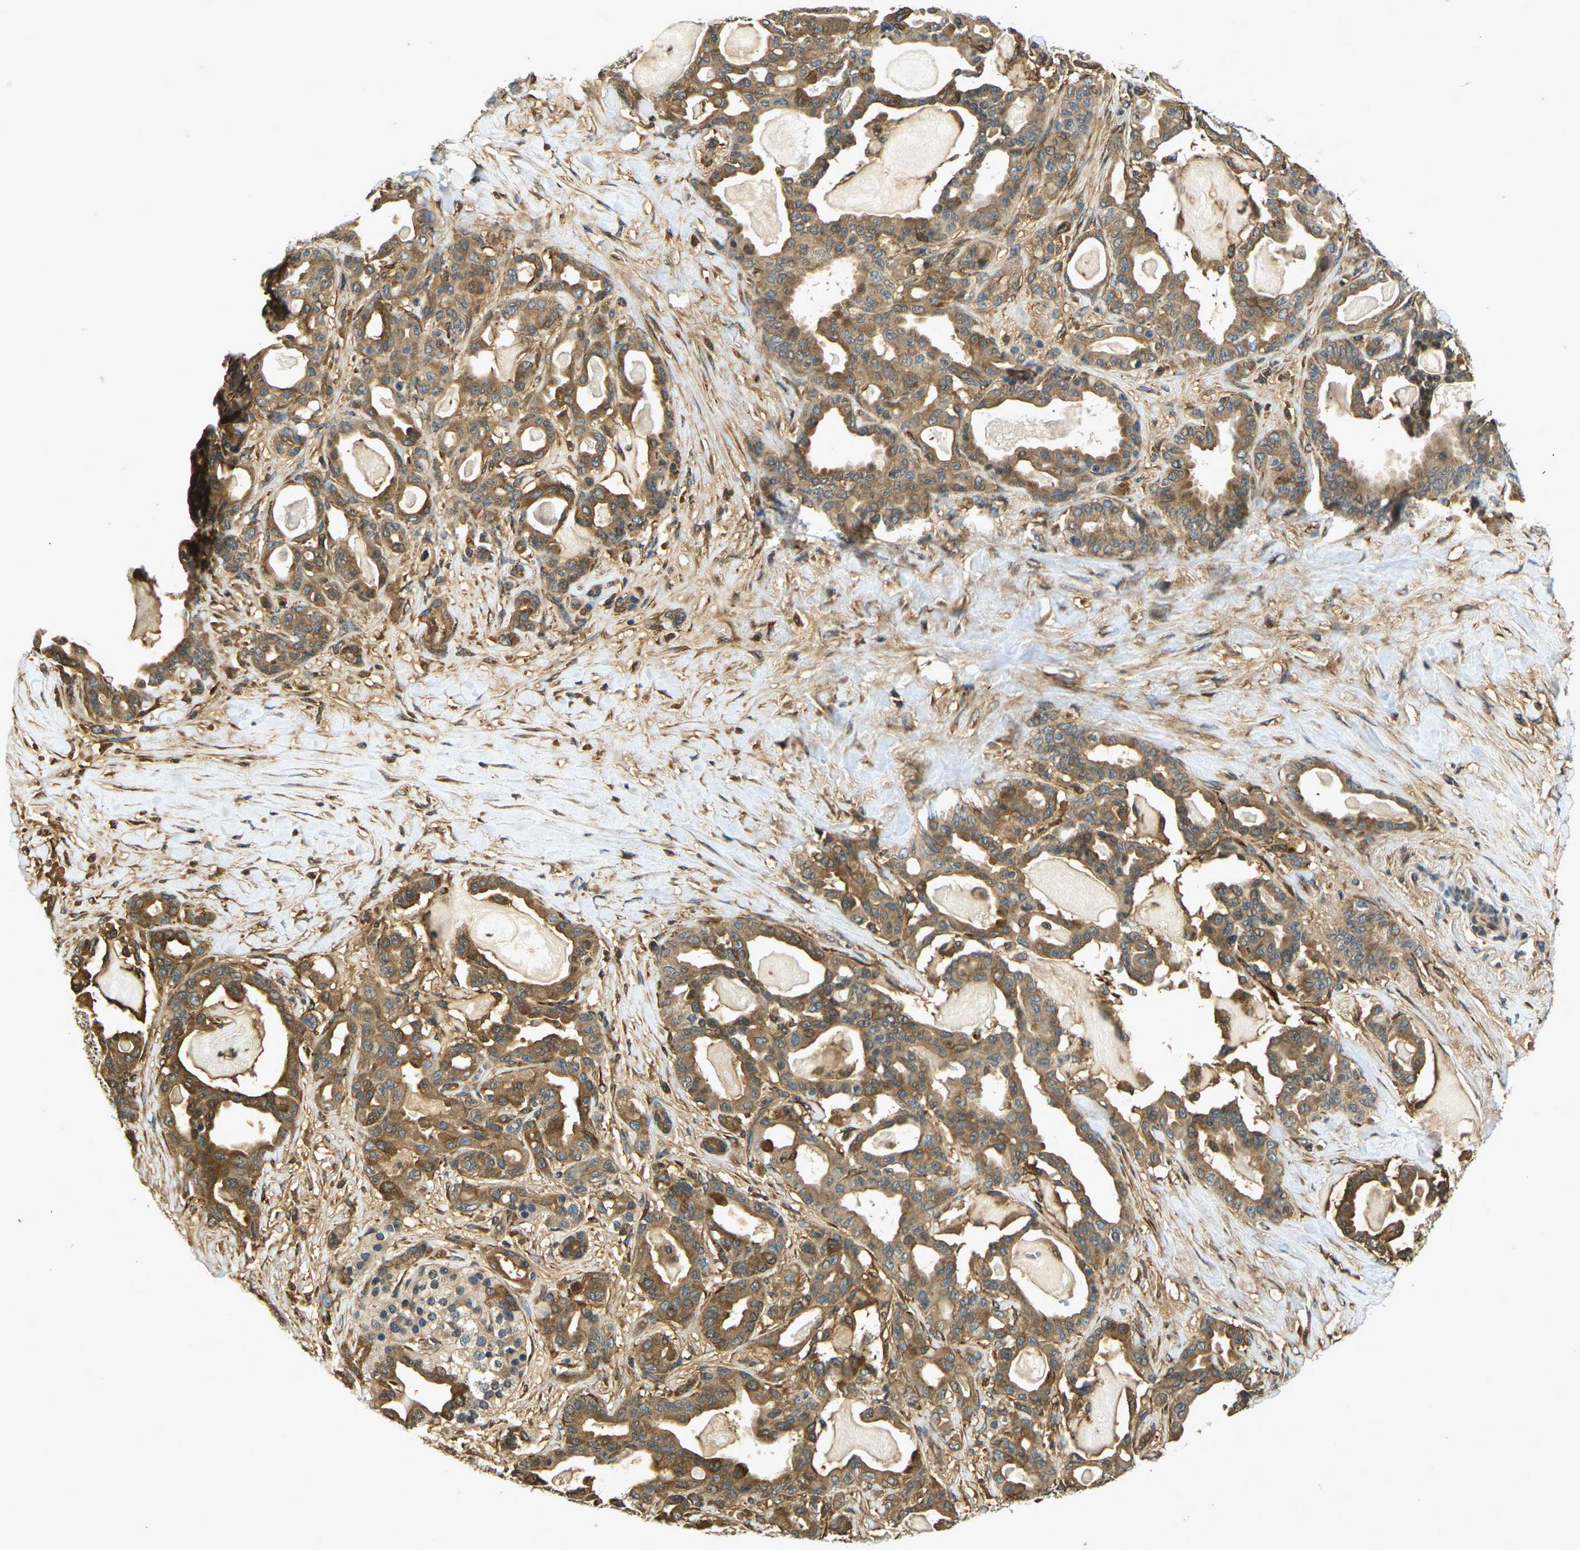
{"staining": {"intensity": "moderate", "quantity": ">75%", "location": "cytoplasmic/membranous"}, "tissue": "pancreatic cancer", "cell_type": "Tumor cells", "image_type": "cancer", "snomed": [{"axis": "morphology", "description": "Adenocarcinoma, NOS"}, {"axis": "topography", "description": "Pancreas"}], "caption": "This histopathology image shows pancreatic adenocarcinoma stained with immunohistochemistry (IHC) to label a protein in brown. The cytoplasmic/membranous of tumor cells show moderate positivity for the protein. Nuclei are counter-stained blue.", "gene": "CAST", "patient": {"sex": "male", "age": 63}}